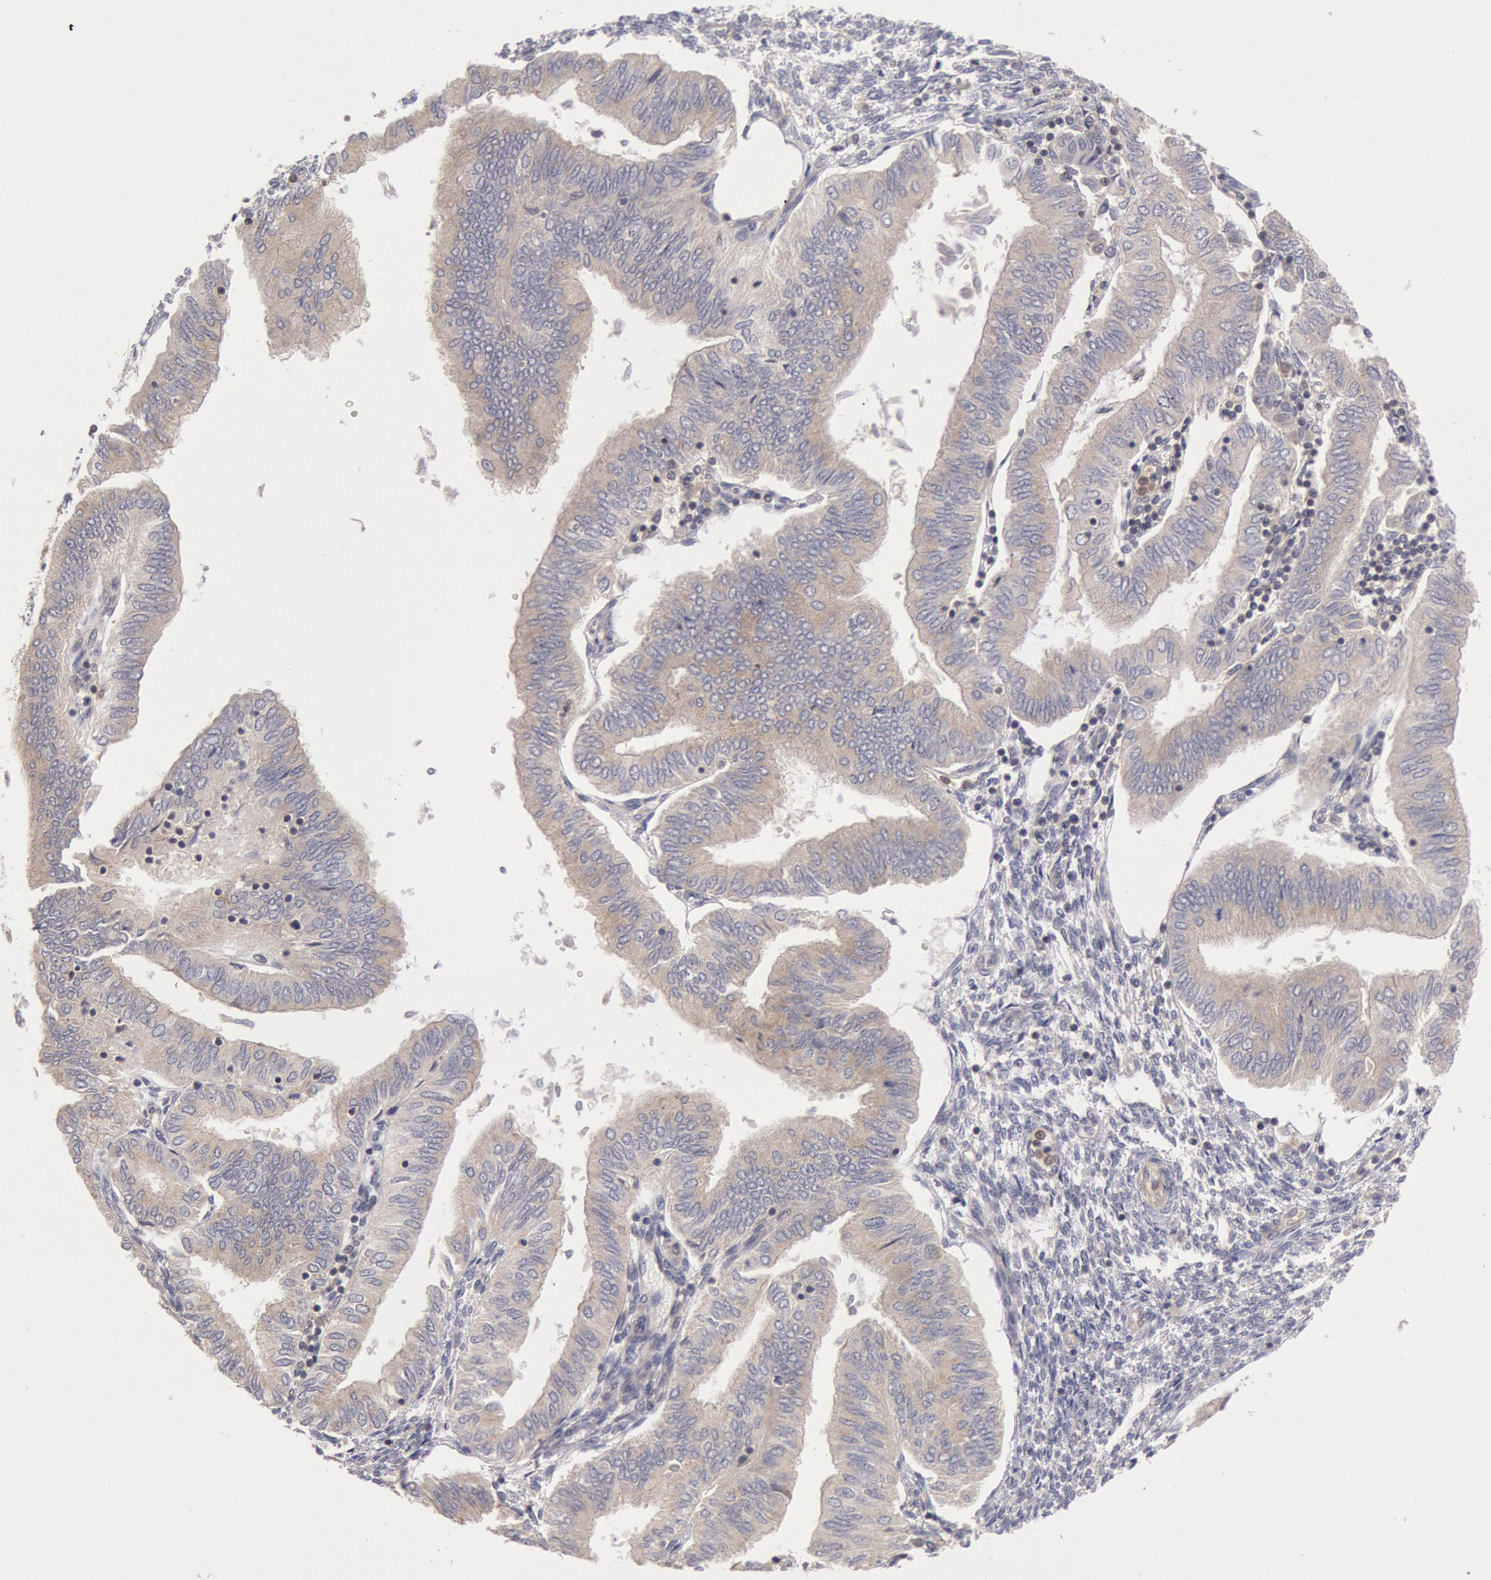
{"staining": {"intensity": "weak", "quantity": ">75%", "location": "cytoplasmic/membranous"}, "tissue": "endometrial cancer", "cell_type": "Tumor cells", "image_type": "cancer", "snomed": [{"axis": "morphology", "description": "Adenocarcinoma, NOS"}, {"axis": "topography", "description": "Endometrium"}], "caption": "Human endometrial cancer (adenocarcinoma) stained with a protein marker reveals weak staining in tumor cells.", "gene": "PIK3R1", "patient": {"sex": "female", "age": 51}}